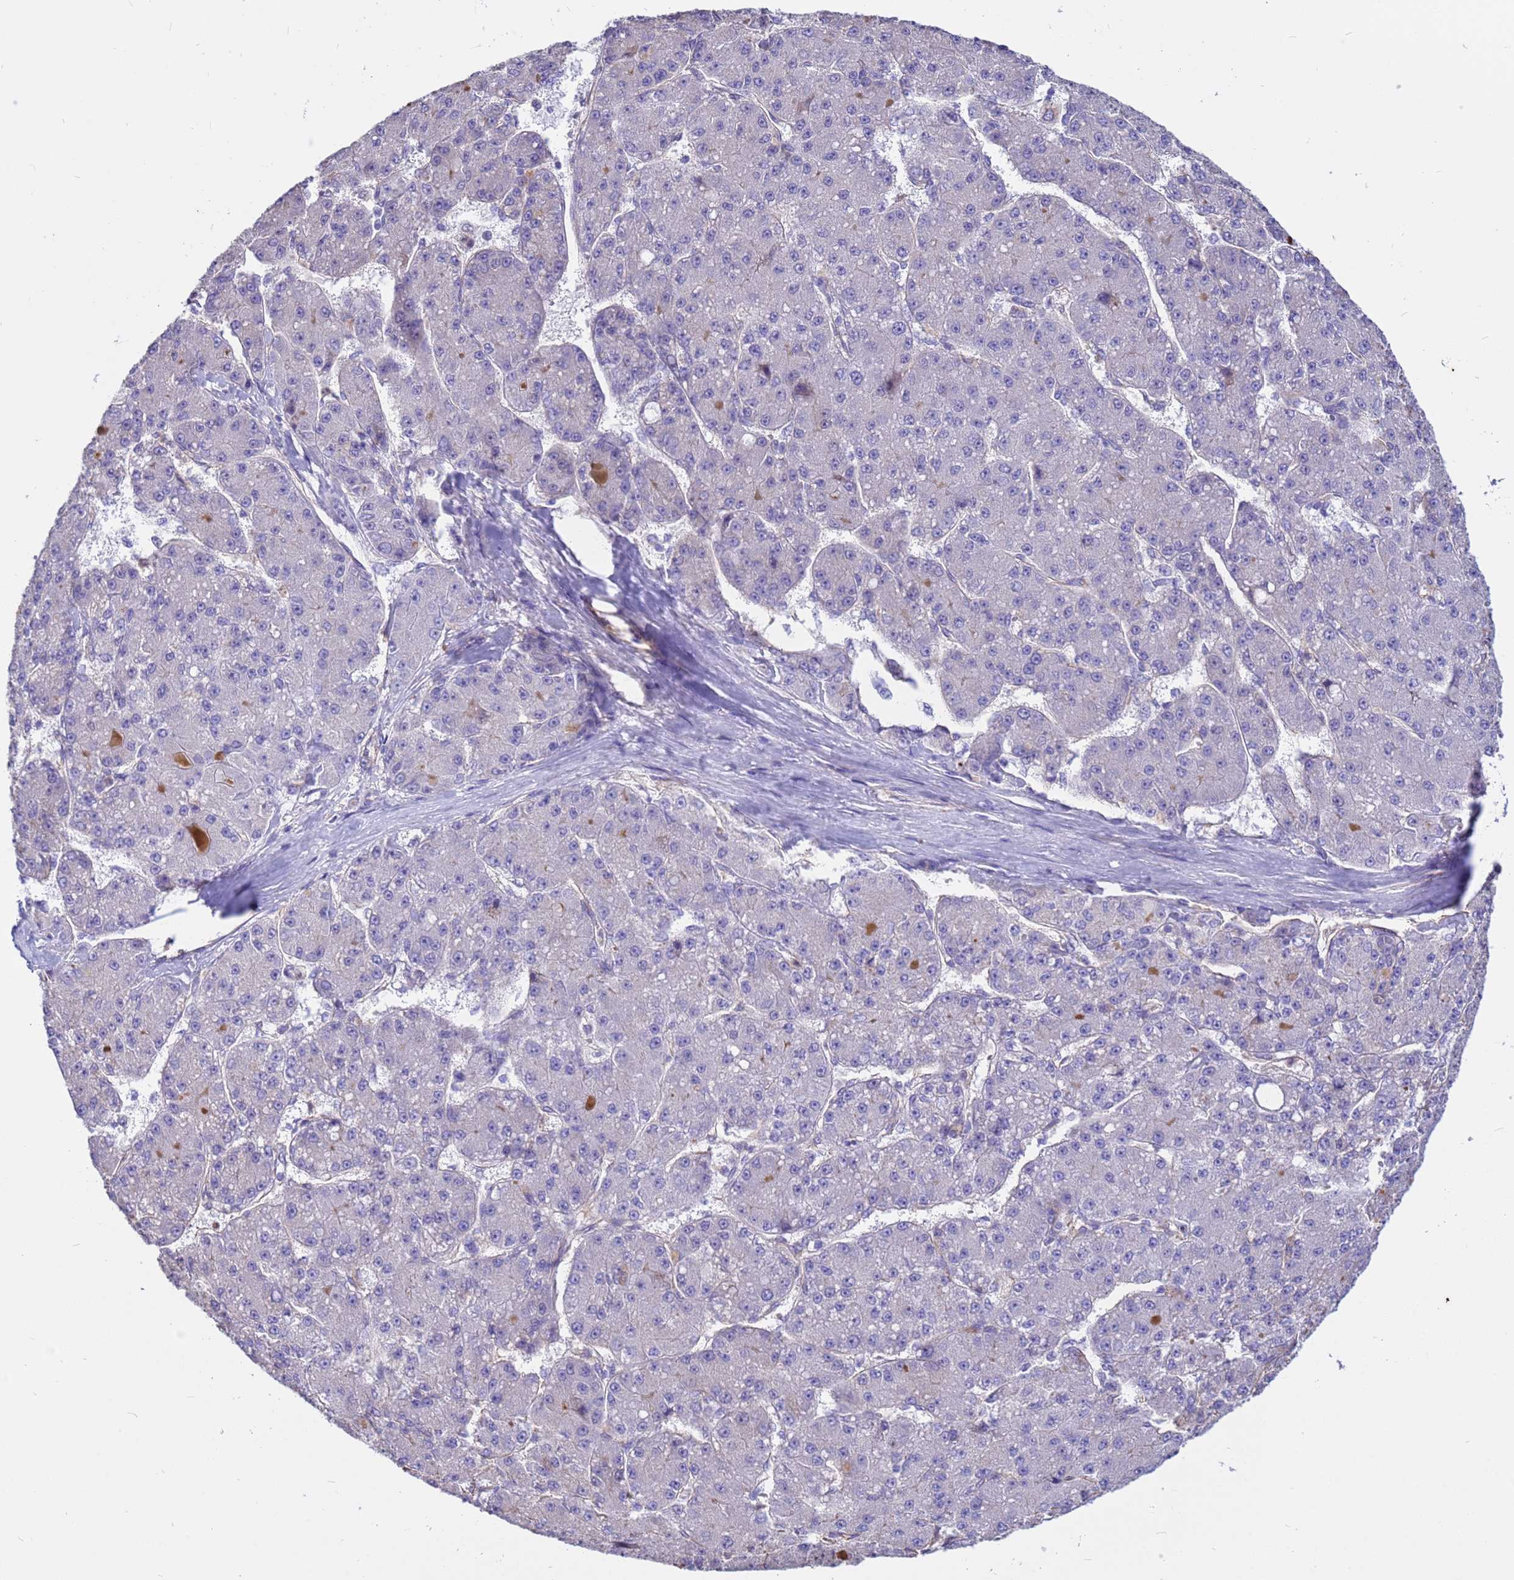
{"staining": {"intensity": "negative", "quantity": "none", "location": "none"}, "tissue": "liver cancer", "cell_type": "Tumor cells", "image_type": "cancer", "snomed": [{"axis": "morphology", "description": "Carcinoma, Hepatocellular, NOS"}, {"axis": "topography", "description": "Liver"}], "caption": "IHC of human liver cancer demonstrates no expression in tumor cells.", "gene": "TCEAL3", "patient": {"sex": "male", "age": 67}}